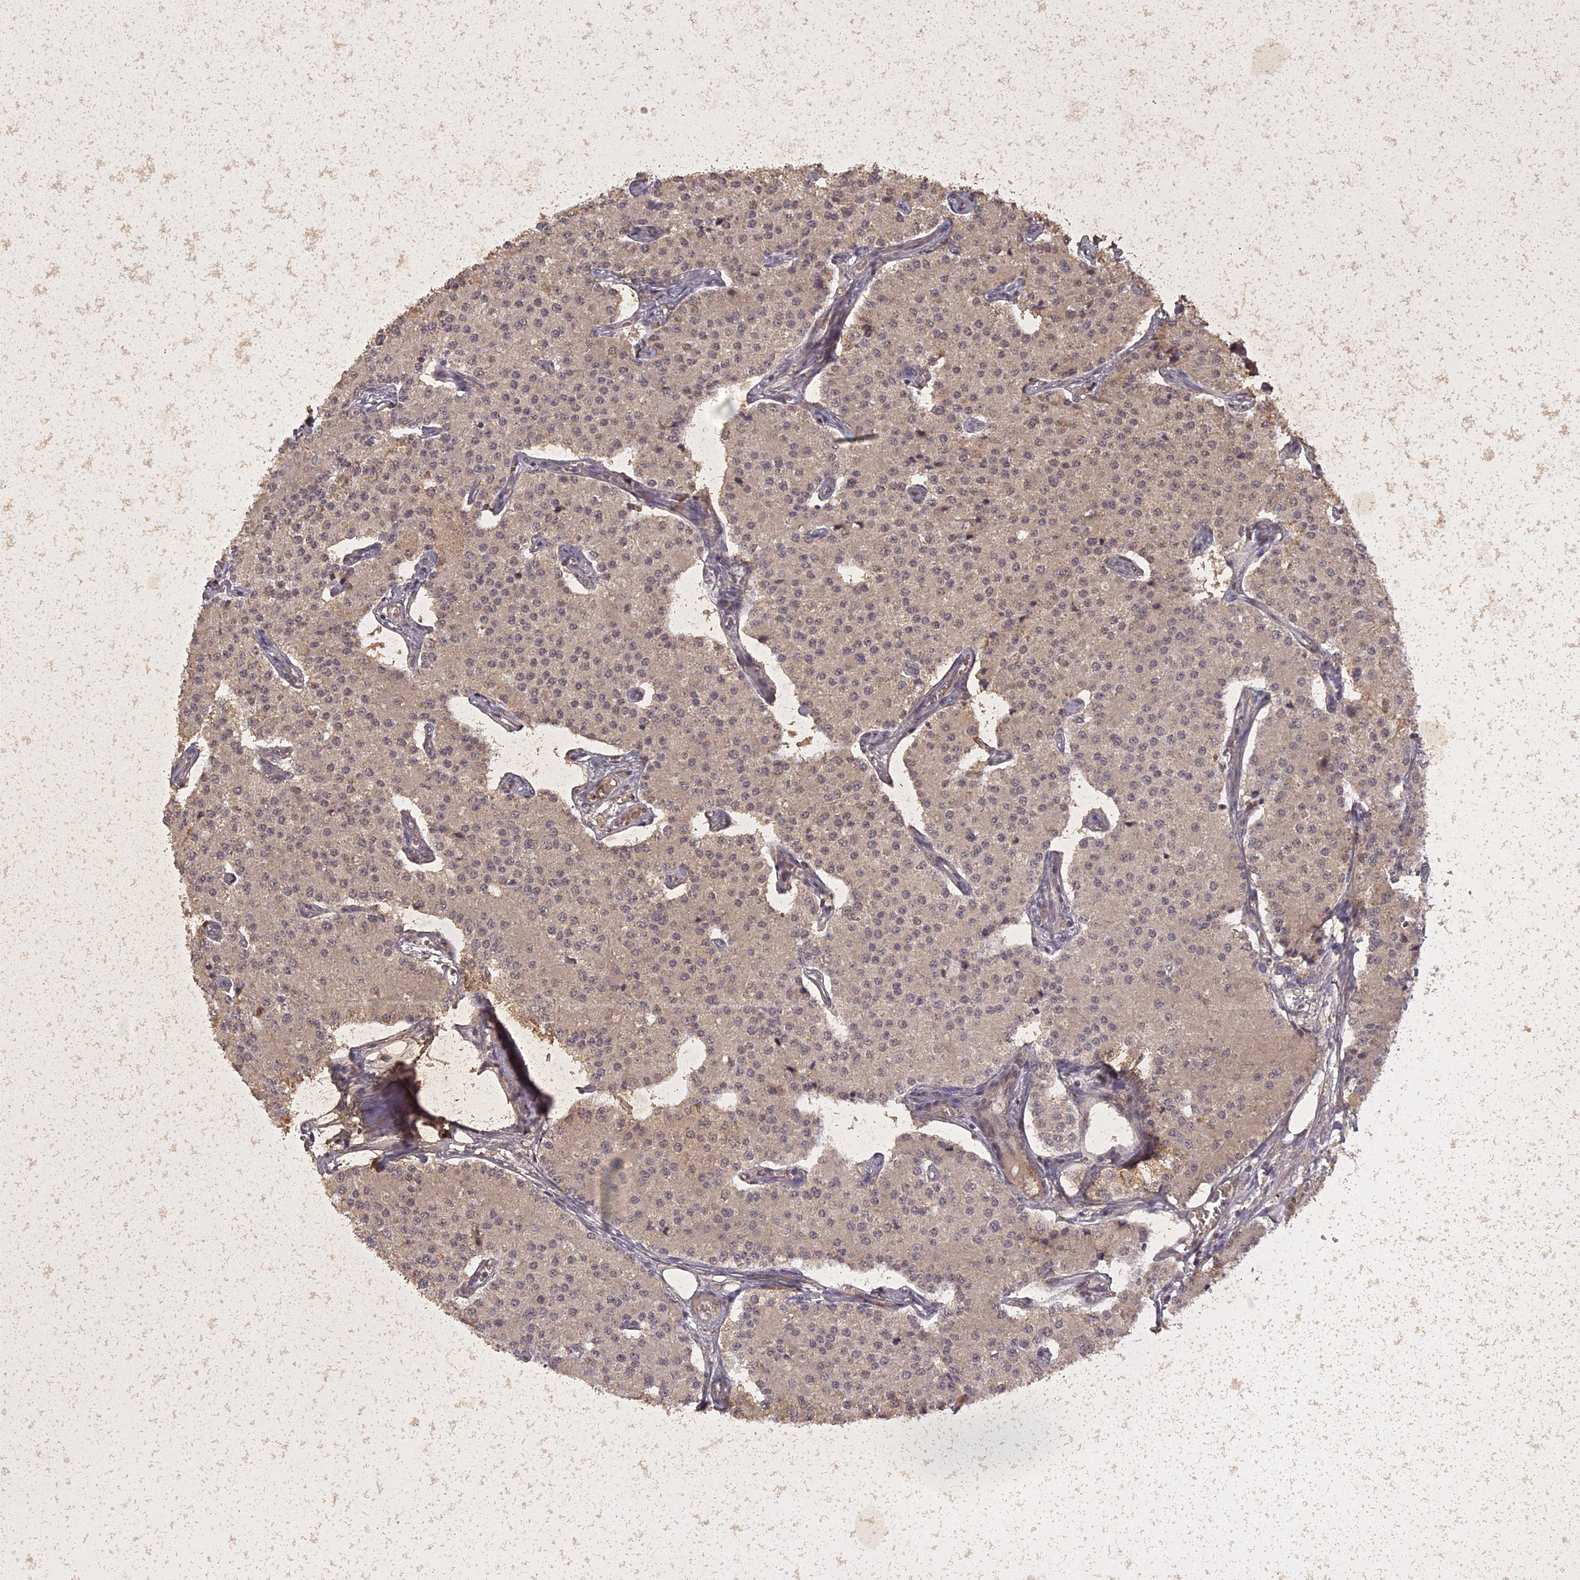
{"staining": {"intensity": "weak", "quantity": "25%-75%", "location": "cytoplasmic/membranous"}, "tissue": "carcinoid", "cell_type": "Tumor cells", "image_type": "cancer", "snomed": [{"axis": "morphology", "description": "Carcinoid, malignant, NOS"}, {"axis": "topography", "description": "Colon"}], "caption": "Human carcinoid stained with a protein marker exhibits weak staining in tumor cells.", "gene": "LIN37", "patient": {"sex": "female", "age": 52}}